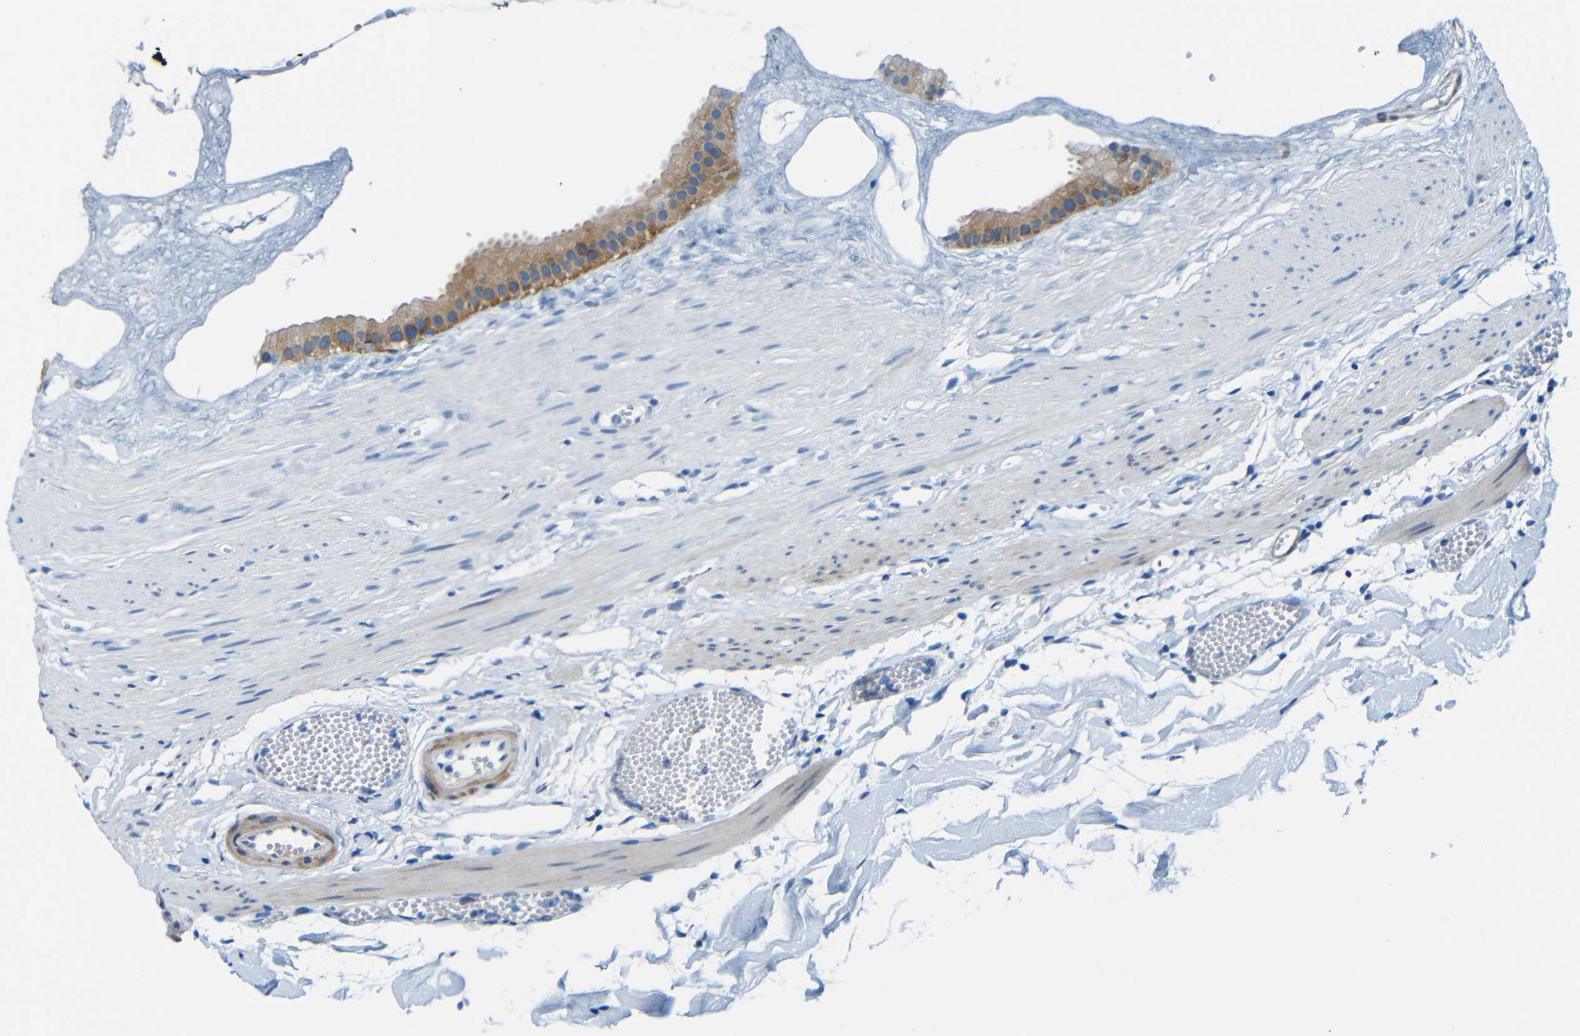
{"staining": {"intensity": "moderate", "quantity": "25%-75%", "location": "cytoplasmic/membranous"}, "tissue": "gallbladder", "cell_type": "Glandular cells", "image_type": "normal", "snomed": [{"axis": "morphology", "description": "Normal tissue, NOS"}, {"axis": "topography", "description": "Gallbladder"}], "caption": "Gallbladder stained with DAB IHC shows medium levels of moderate cytoplasmic/membranous positivity in about 25%-75% of glandular cells. (DAB IHC, brown staining for protein, blue staining for nuclei).", "gene": "MAP2", "patient": {"sex": "female", "age": 64}}